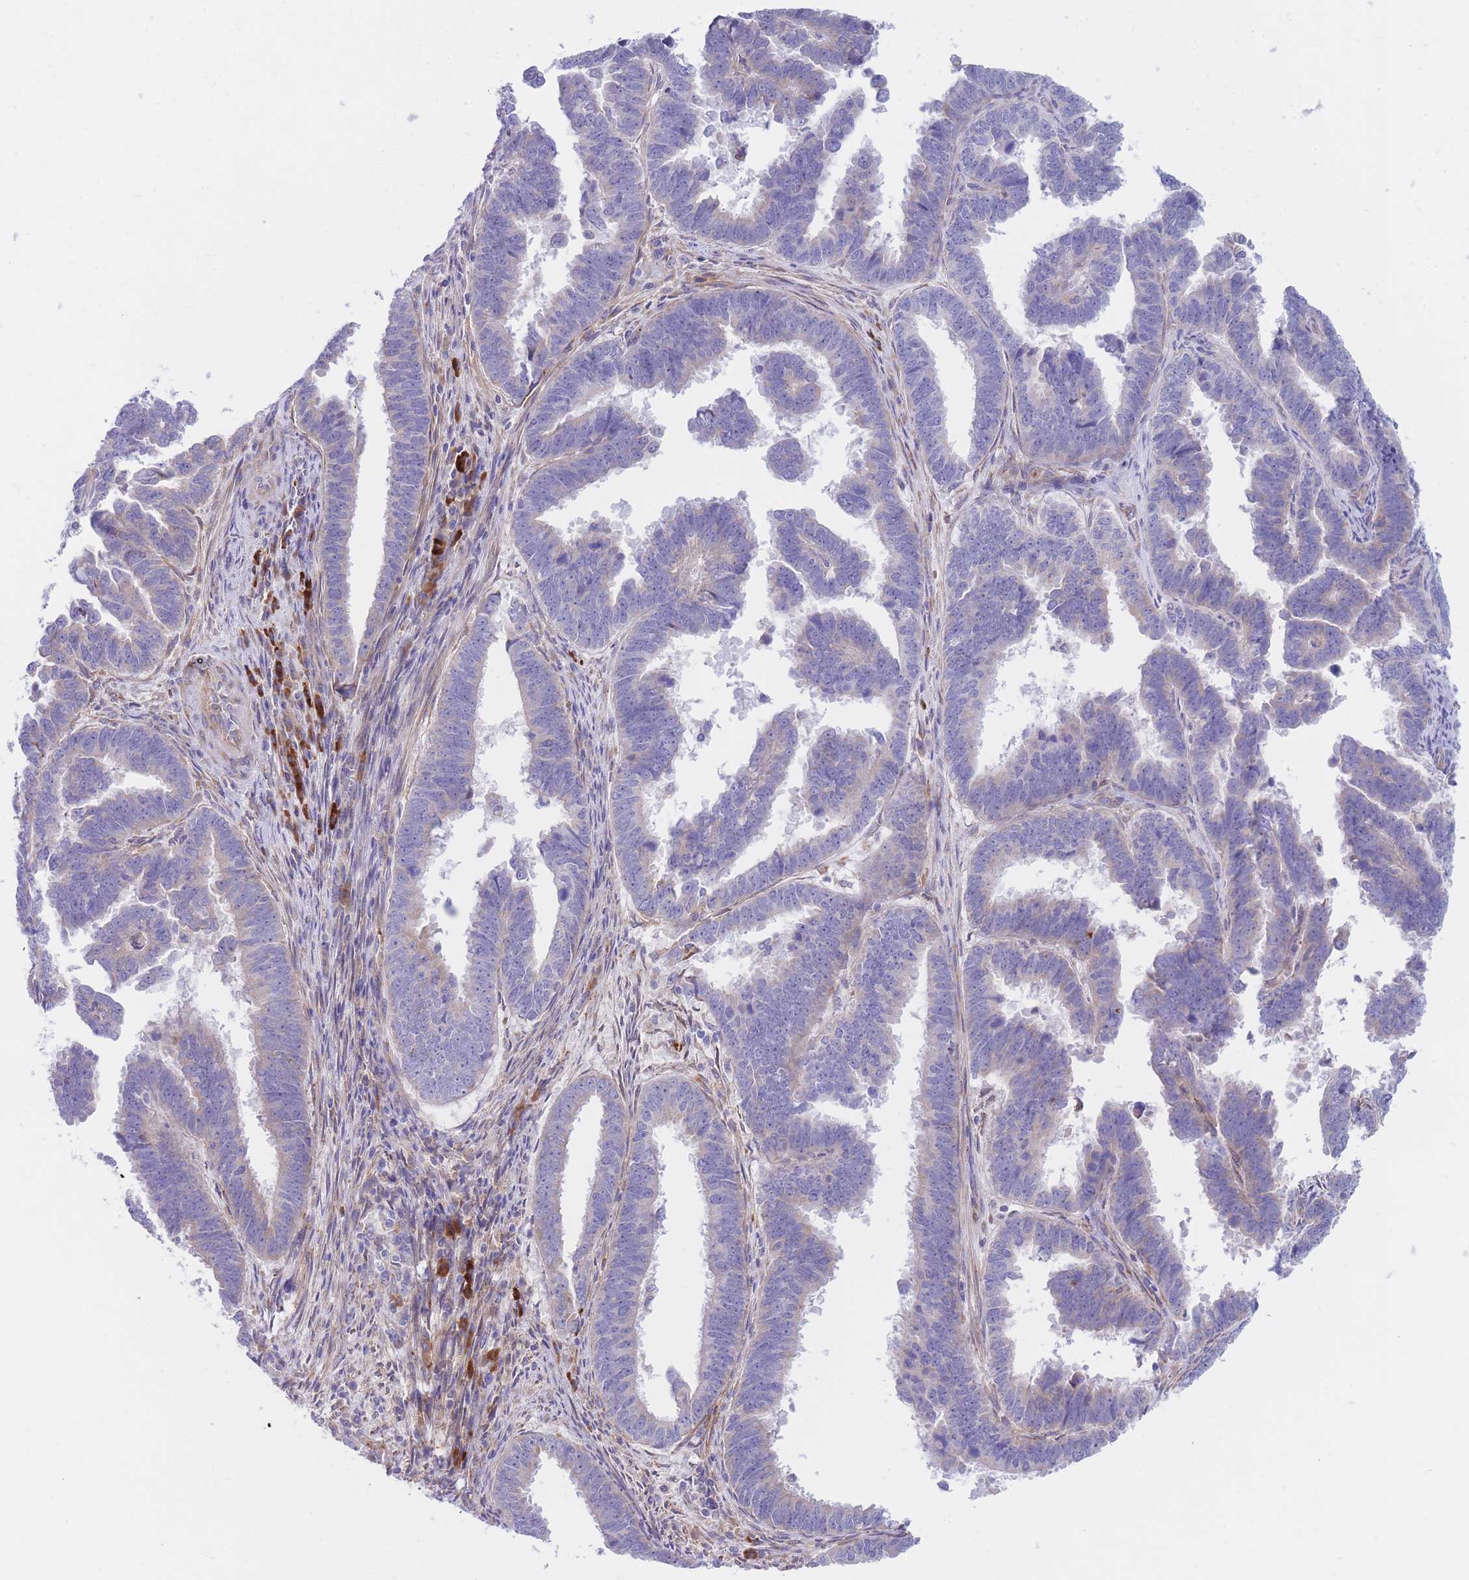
{"staining": {"intensity": "negative", "quantity": "none", "location": "none"}, "tissue": "endometrial cancer", "cell_type": "Tumor cells", "image_type": "cancer", "snomed": [{"axis": "morphology", "description": "Adenocarcinoma, NOS"}, {"axis": "topography", "description": "Endometrium"}], "caption": "This is an immunohistochemistry (IHC) image of human endometrial cancer (adenocarcinoma). There is no staining in tumor cells.", "gene": "DET1", "patient": {"sex": "female", "age": 75}}